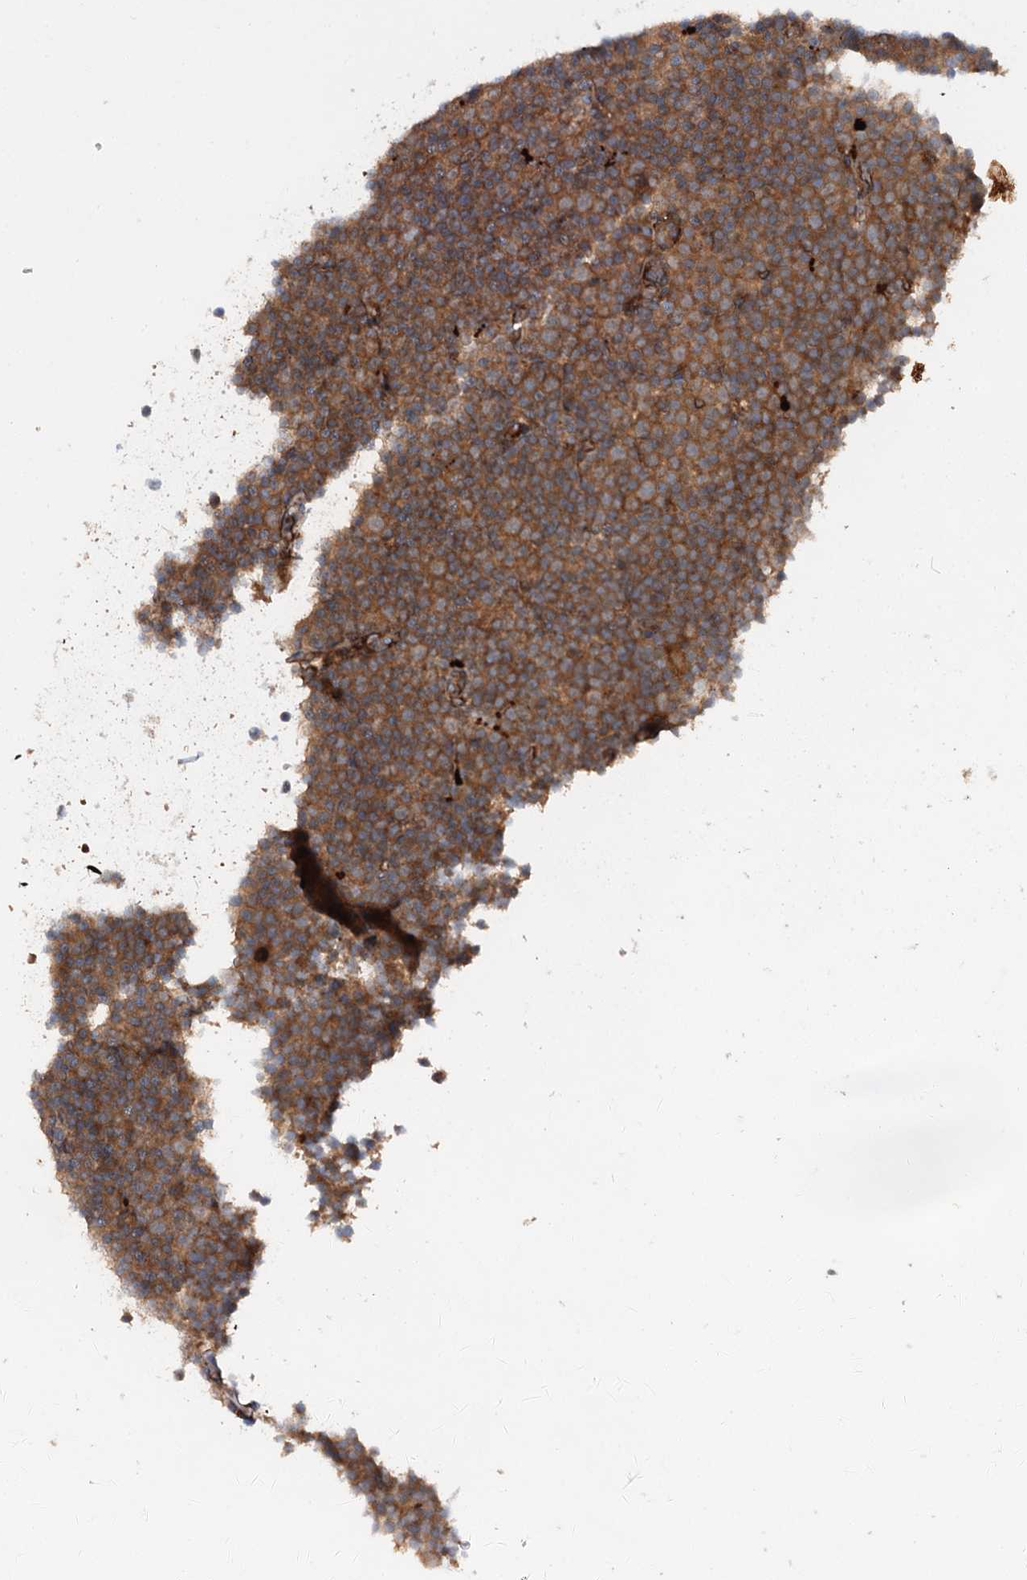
{"staining": {"intensity": "moderate", "quantity": ">75%", "location": "cytoplasmic/membranous"}, "tissue": "lymphoma", "cell_type": "Tumor cells", "image_type": "cancer", "snomed": [{"axis": "morphology", "description": "Malignant lymphoma, non-Hodgkin's type, Low grade"}, {"axis": "topography", "description": "Lymph node"}], "caption": "Lymphoma stained for a protein demonstrates moderate cytoplasmic/membranous positivity in tumor cells. (IHC, brightfield microscopy, high magnification).", "gene": "ADGRG4", "patient": {"sex": "female", "age": 67}}